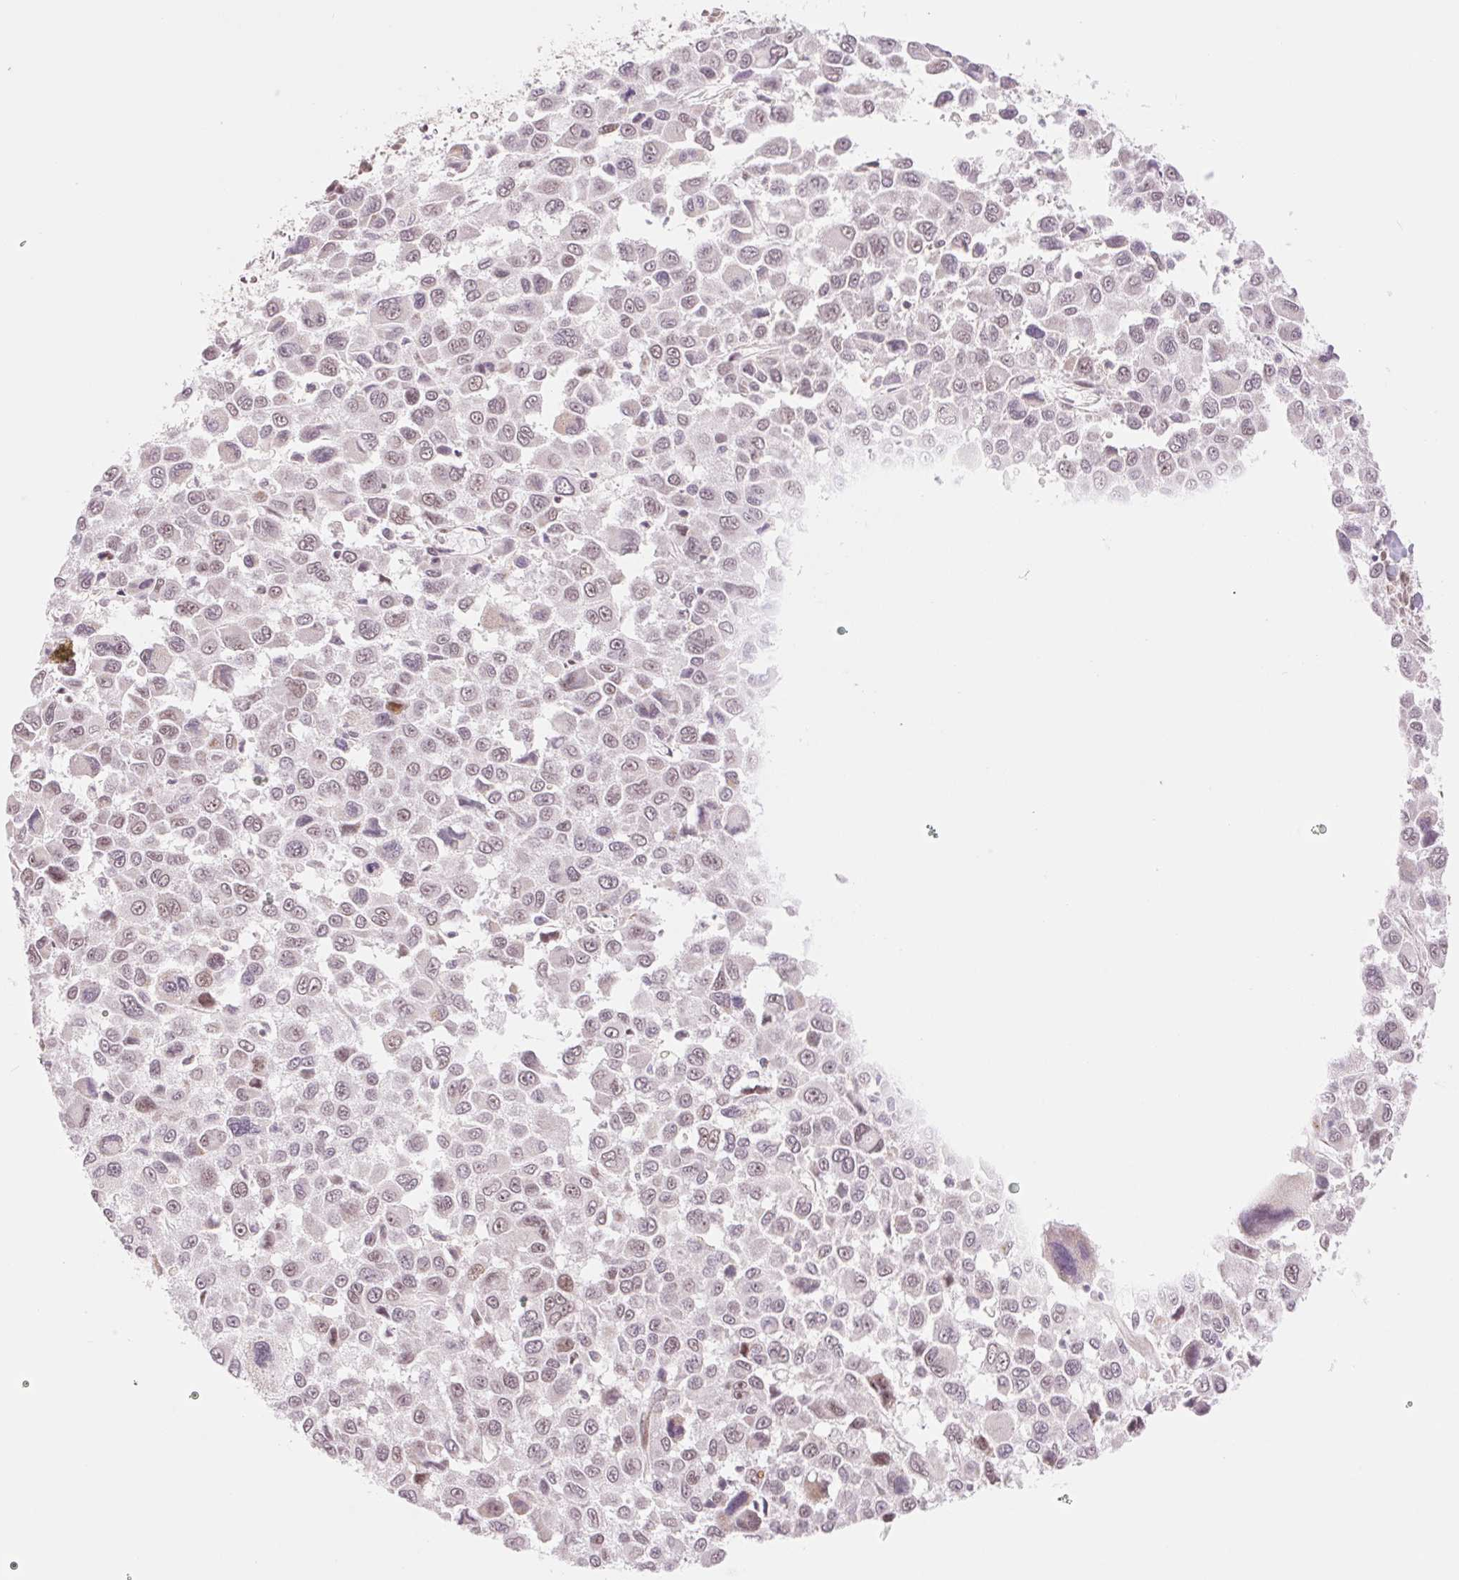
{"staining": {"intensity": "moderate", "quantity": "25%-75%", "location": "nuclear"}, "tissue": "melanoma", "cell_type": "Tumor cells", "image_type": "cancer", "snomed": [{"axis": "morphology", "description": "Malignant melanoma, NOS"}, {"axis": "topography", "description": "Skin"}], "caption": "The histopathology image displays staining of malignant melanoma, revealing moderate nuclear protein staining (brown color) within tumor cells.", "gene": "ARHGAP32", "patient": {"sex": "female", "age": 66}}